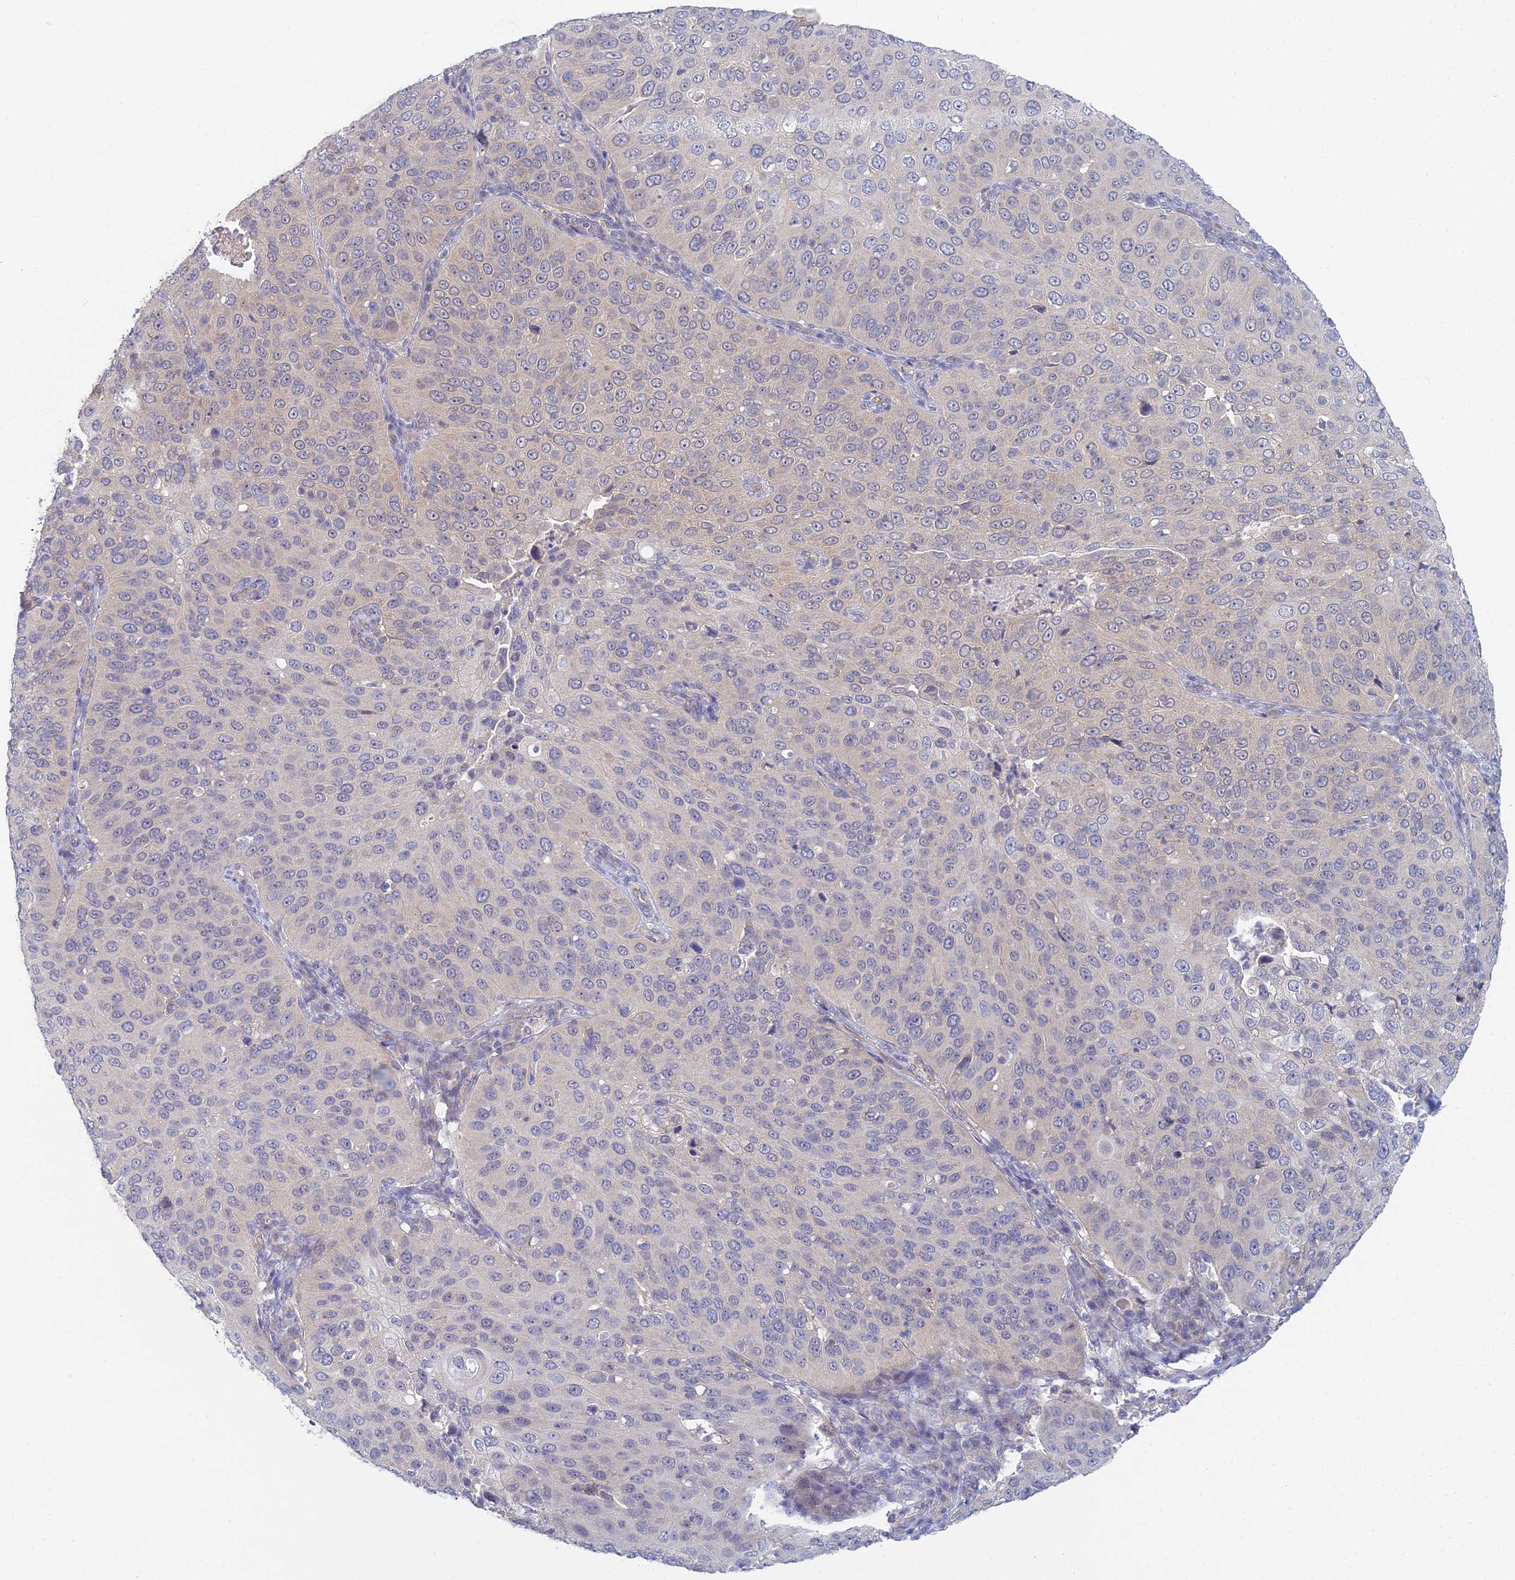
{"staining": {"intensity": "weak", "quantity": "<25%", "location": "cytoplasmic/membranous"}, "tissue": "cervical cancer", "cell_type": "Tumor cells", "image_type": "cancer", "snomed": [{"axis": "morphology", "description": "Squamous cell carcinoma, NOS"}, {"axis": "topography", "description": "Cervix"}], "caption": "IHC of human cervical squamous cell carcinoma reveals no staining in tumor cells.", "gene": "METTL26", "patient": {"sex": "female", "age": 36}}